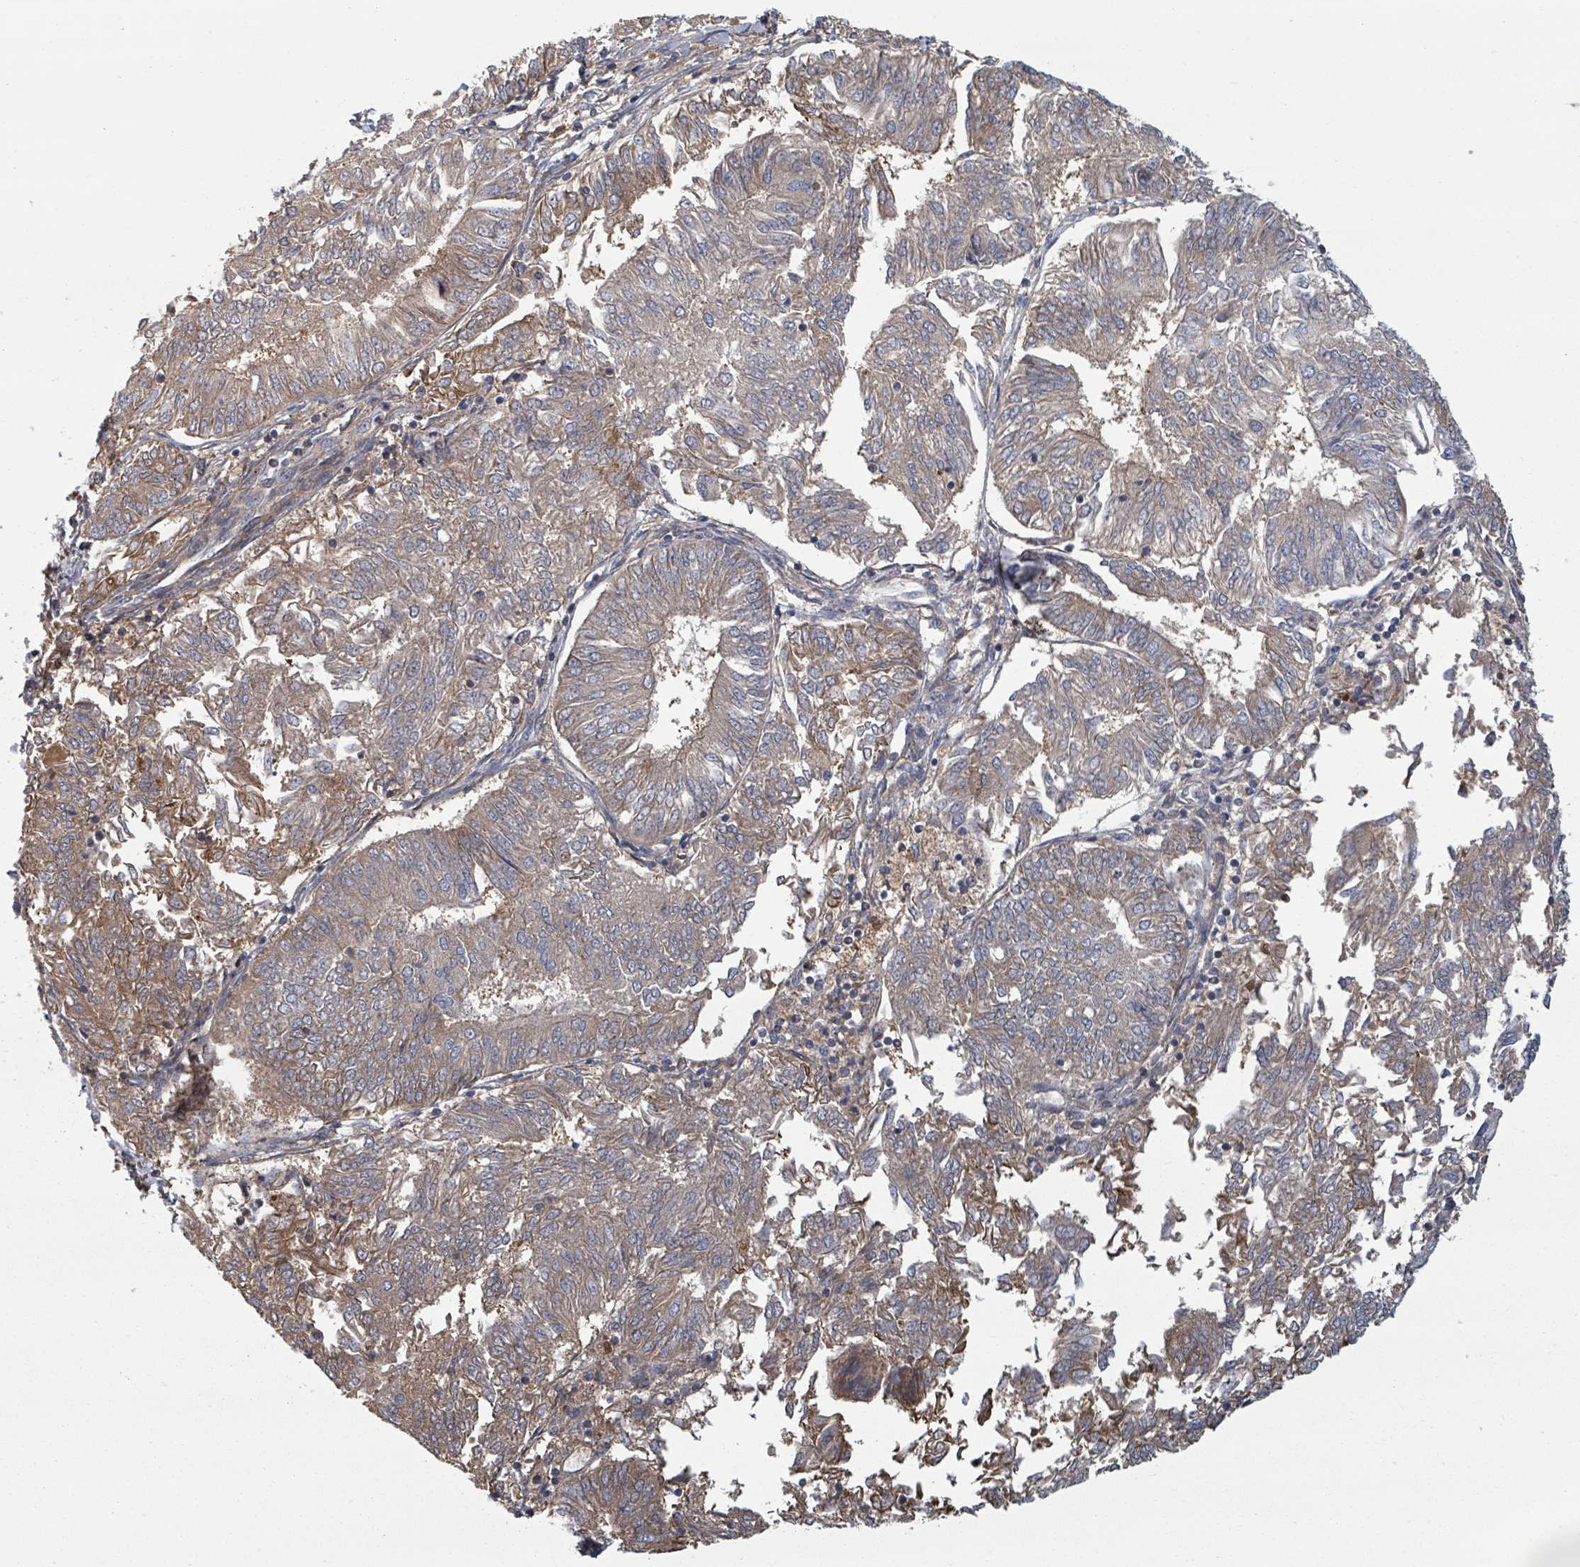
{"staining": {"intensity": "weak", "quantity": ">75%", "location": "cytoplasmic/membranous"}, "tissue": "endometrial cancer", "cell_type": "Tumor cells", "image_type": "cancer", "snomed": [{"axis": "morphology", "description": "Adenocarcinoma, NOS"}, {"axis": "topography", "description": "Endometrium"}], "caption": "A photomicrograph of human endometrial cancer stained for a protein displays weak cytoplasmic/membranous brown staining in tumor cells.", "gene": "GABBR1", "patient": {"sex": "female", "age": 58}}